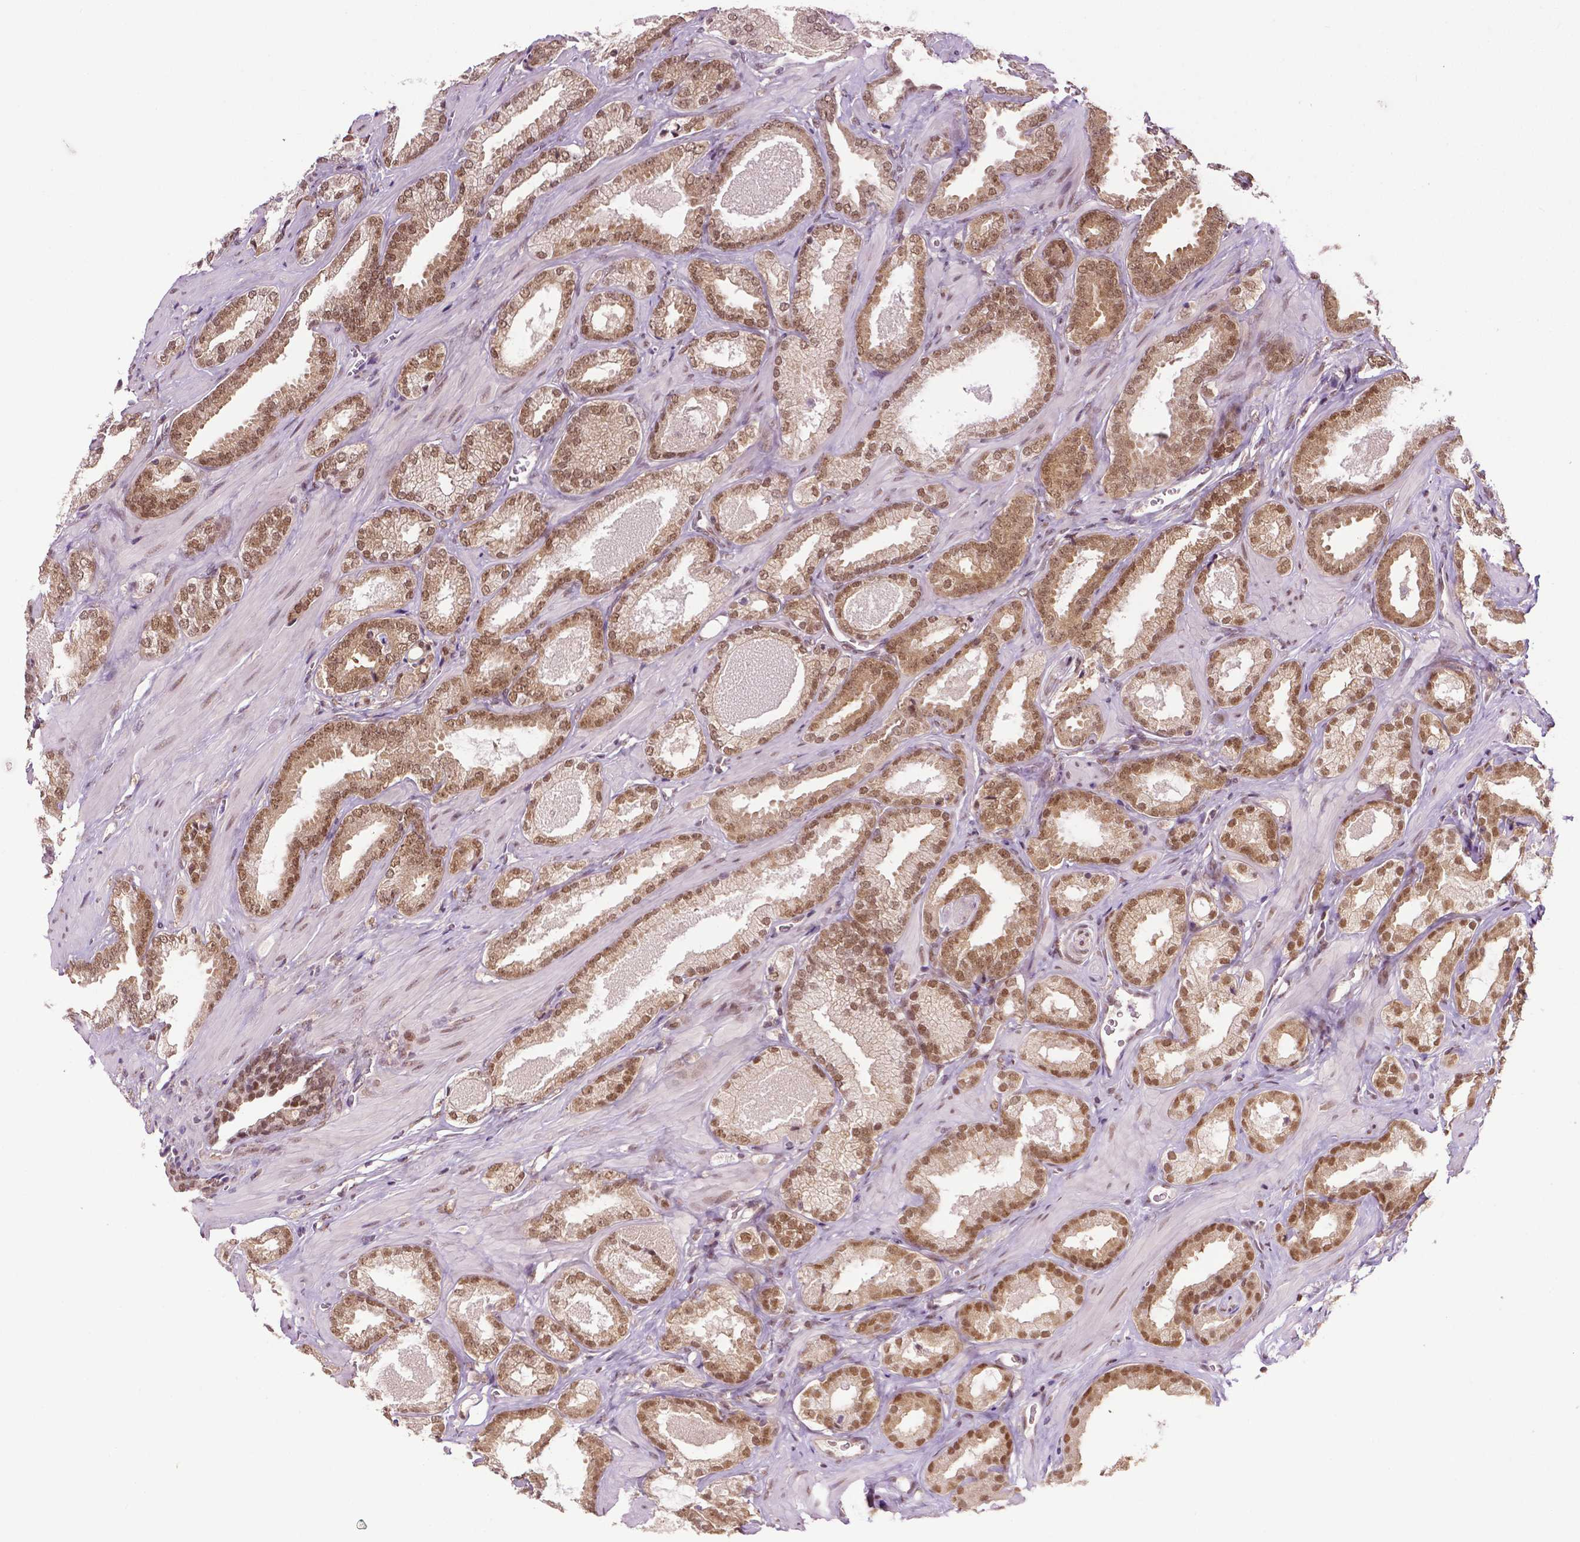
{"staining": {"intensity": "moderate", "quantity": ">75%", "location": "nuclear"}, "tissue": "prostate cancer", "cell_type": "Tumor cells", "image_type": "cancer", "snomed": [{"axis": "morphology", "description": "Adenocarcinoma, Low grade"}, {"axis": "topography", "description": "Prostate"}], "caption": "This photomicrograph reveals IHC staining of prostate low-grade adenocarcinoma, with medium moderate nuclear staining in approximately >75% of tumor cells.", "gene": "UBQLN4", "patient": {"sex": "male", "age": 62}}